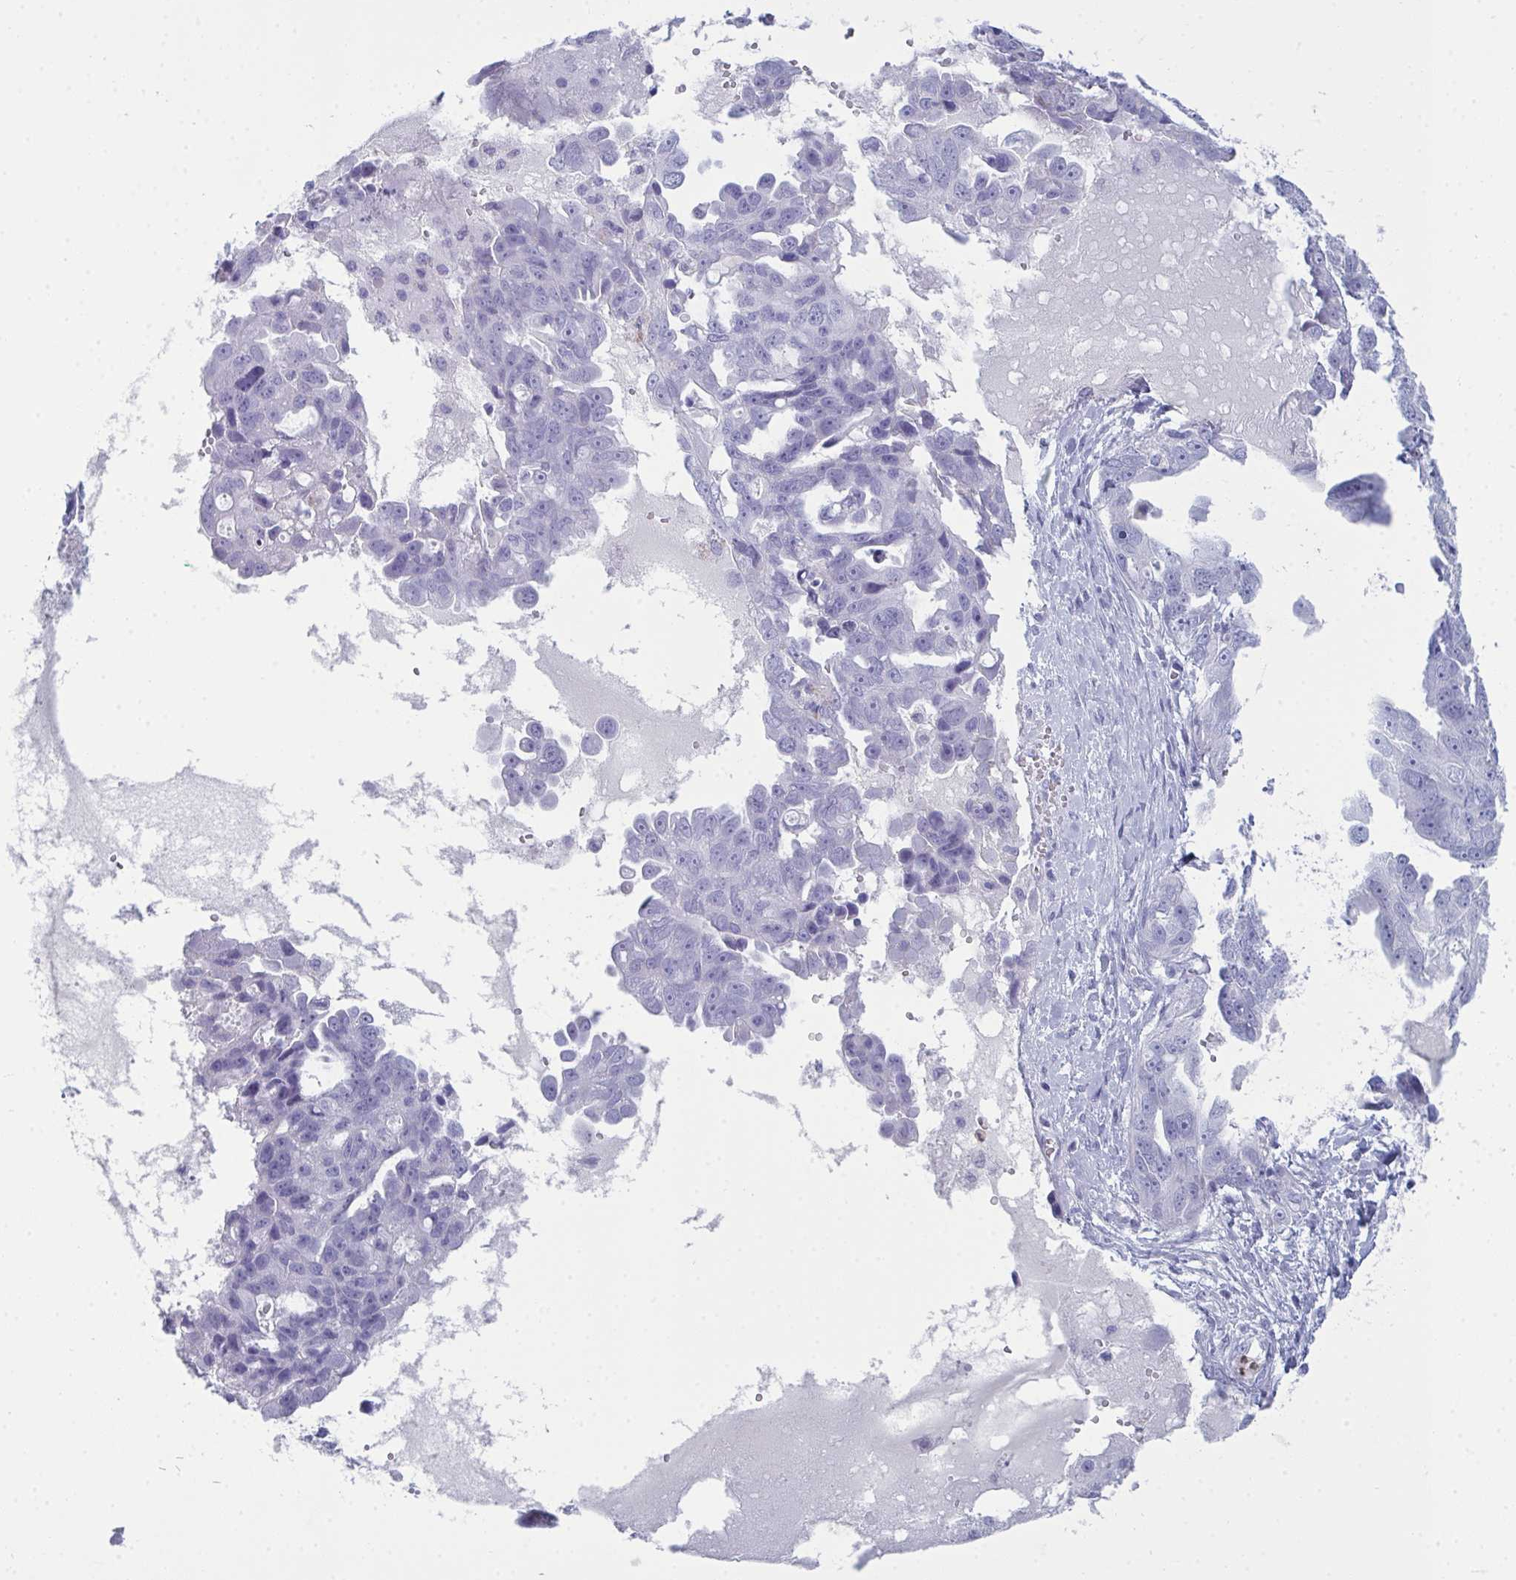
{"staining": {"intensity": "negative", "quantity": "none", "location": "none"}, "tissue": "ovarian cancer", "cell_type": "Tumor cells", "image_type": "cancer", "snomed": [{"axis": "morphology", "description": "Carcinoma, endometroid"}, {"axis": "topography", "description": "Ovary"}], "caption": "Immunohistochemical staining of human ovarian cancer shows no significant expression in tumor cells.", "gene": "SERPINB10", "patient": {"sex": "female", "age": 70}}